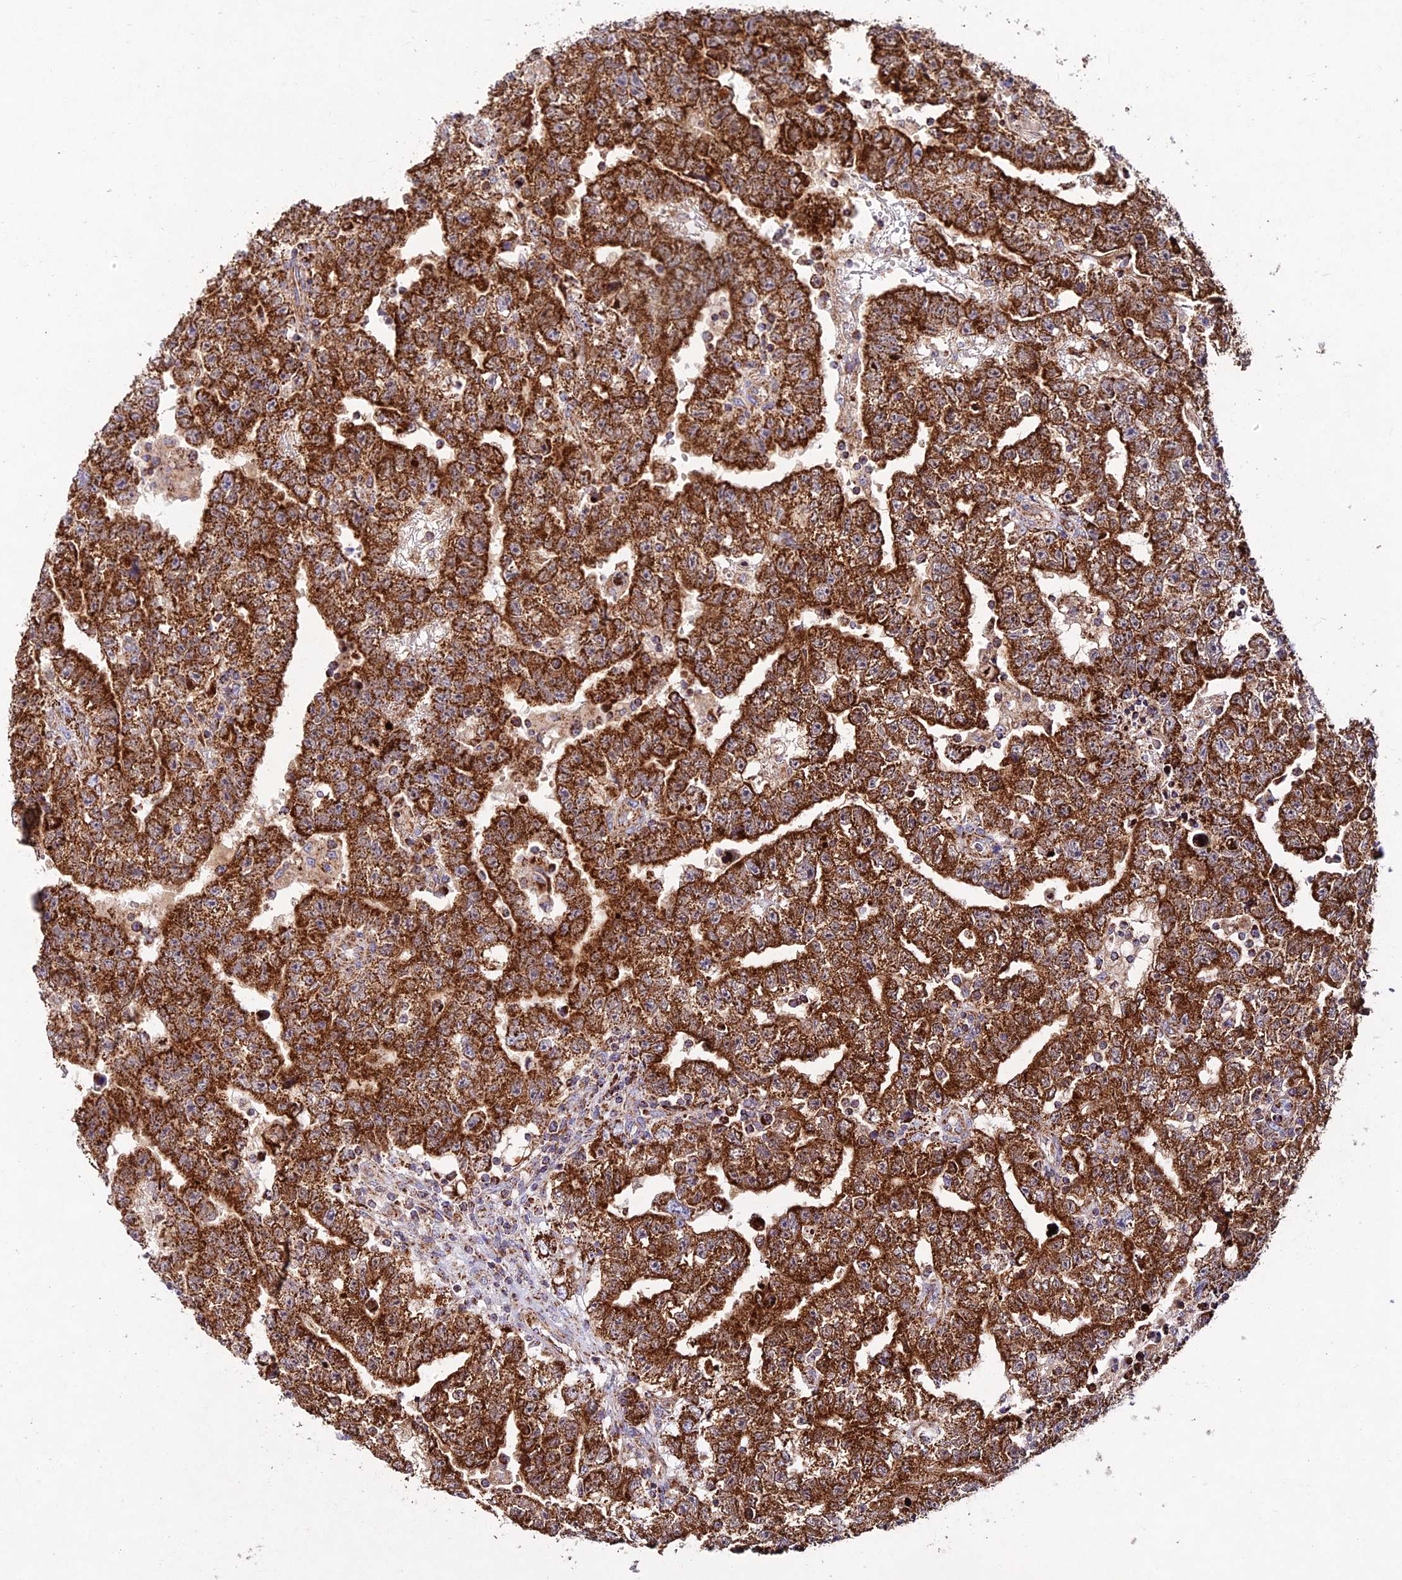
{"staining": {"intensity": "strong", "quantity": ">75%", "location": "cytoplasmic/membranous"}, "tissue": "testis cancer", "cell_type": "Tumor cells", "image_type": "cancer", "snomed": [{"axis": "morphology", "description": "Carcinoma, Embryonal, NOS"}, {"axis": "topography", "description": "Testis"}], "caption": "Immunohistochemical staining of testis cancer (embryonal carcinoma) reveals high levels of strong cytoplasmic/membranous expression in about >75% of tumor cells.", "gene": "KHDC3L", "patient": {"sex": "male", "age": 25}}